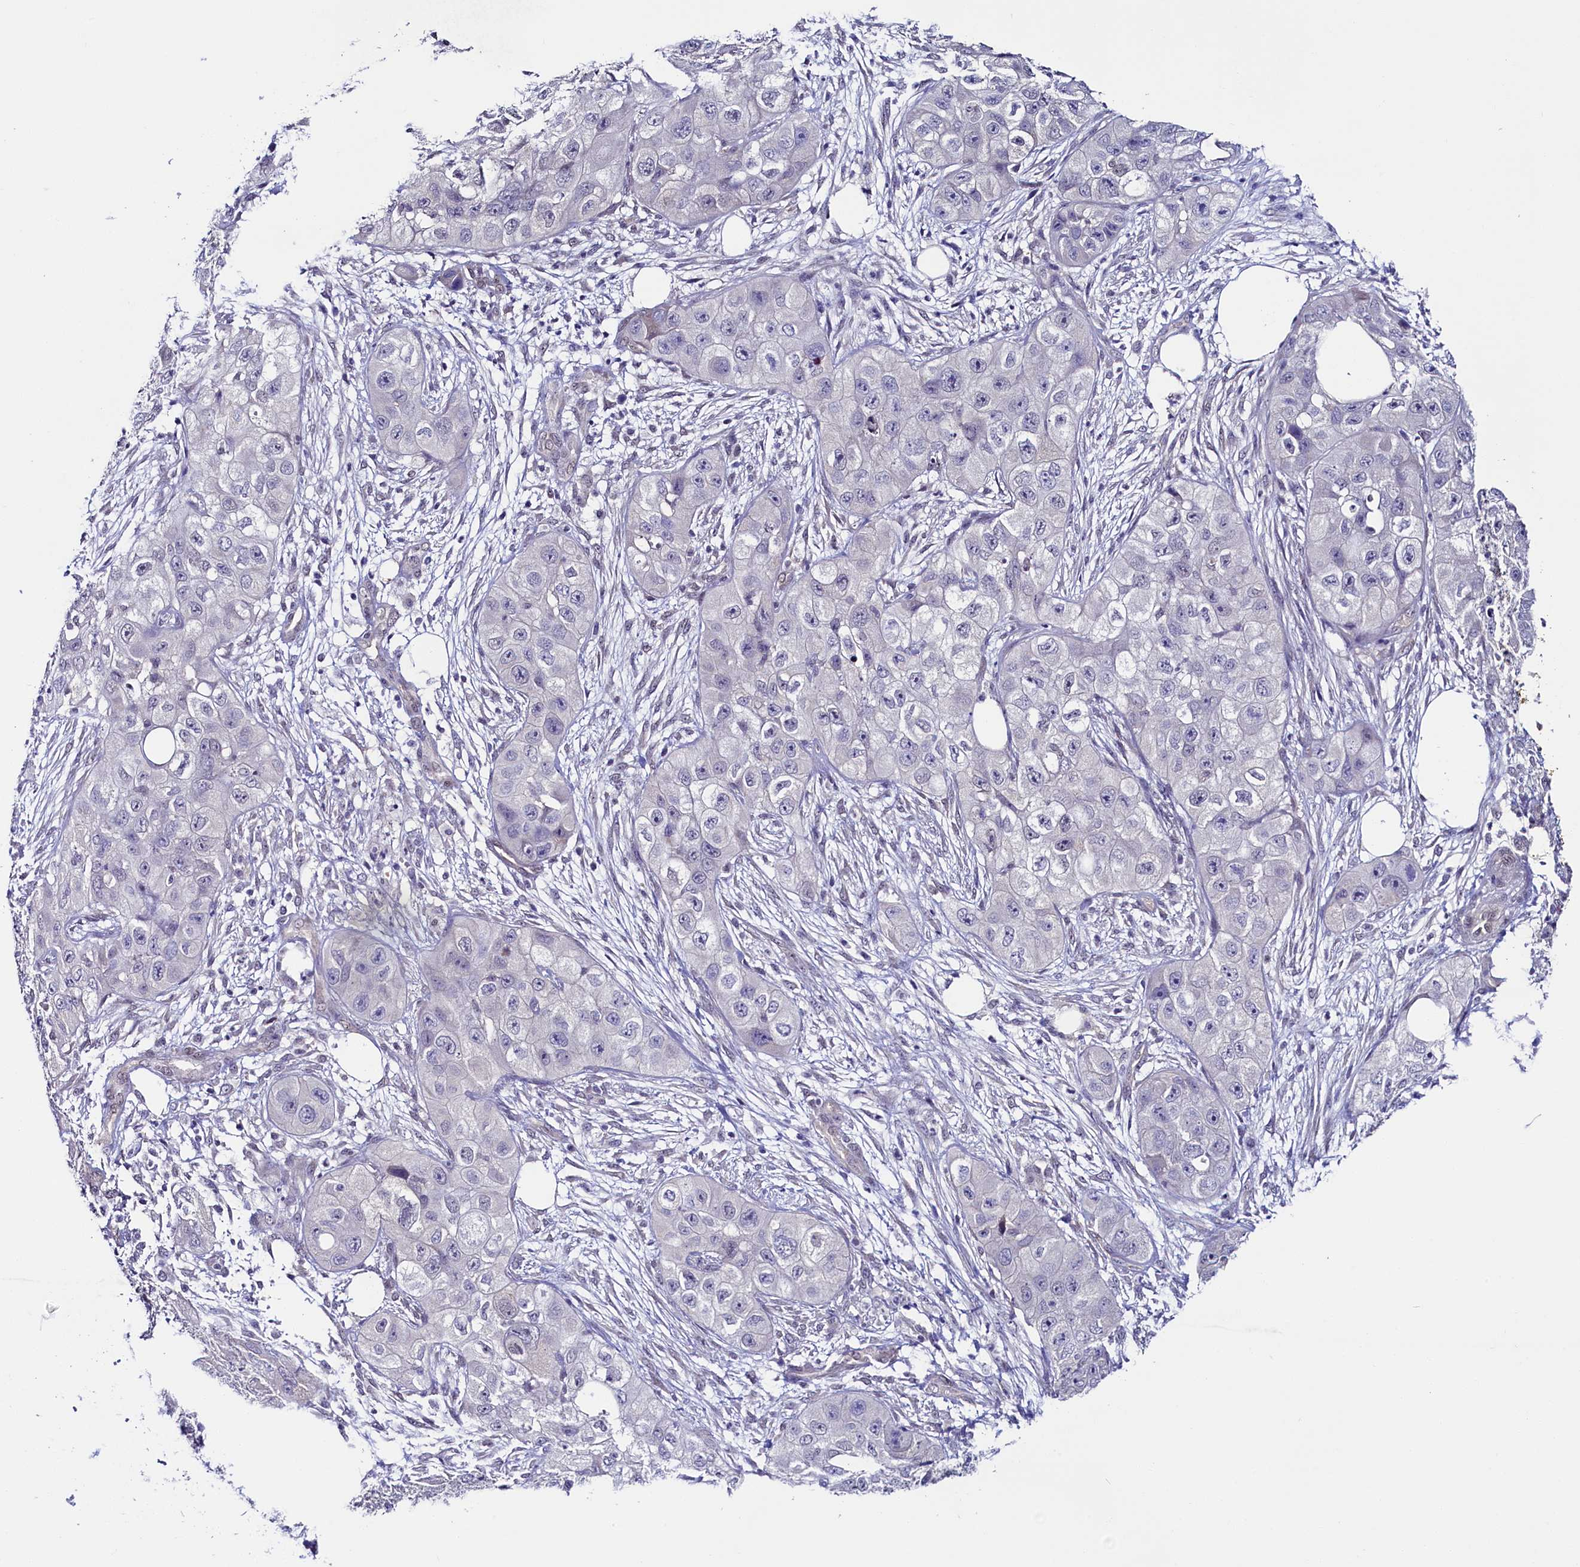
{"staining": {"intensity": "negative", "quantity": "none", "location": "none"}, "tissue": "skin cancer", "cell_type": "Tumor cells", "image_type": "cancer", "snomed": [{"axis": "morphology", "description": "Squamous cell carcinoma, NOS"}, {"axis": "topography", "description": "Skin"}, {"axis": "topography", "description": "Subcutis"}], "caption": "Tumor cells are negative for protein expression in human skin cancer.", "gene": "FLYWCH2", "patient": {"sex": "male", "age": 73}}